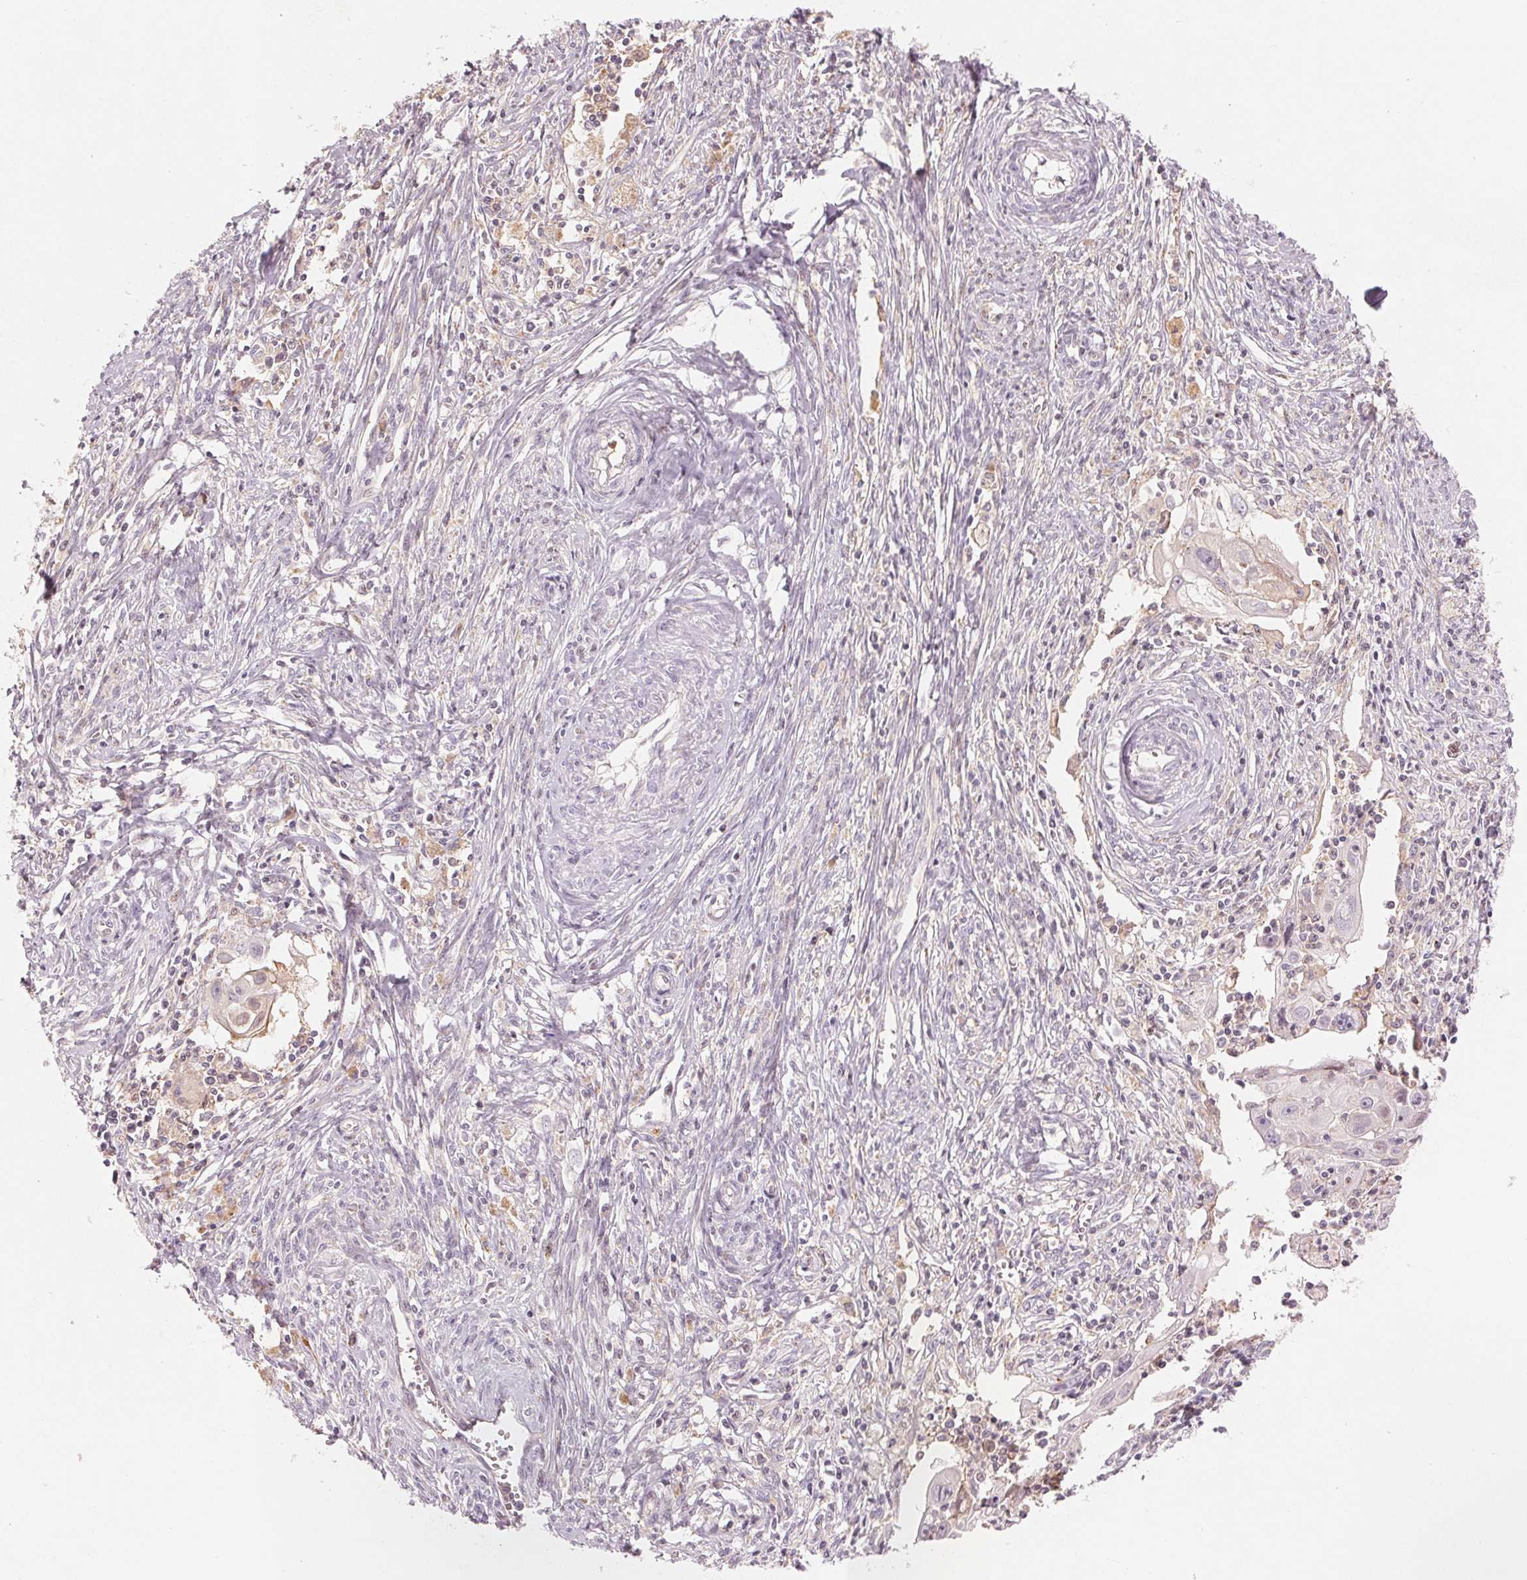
{"staining": {"intensity": "negative", "quantity": "none", "location": "none"}, "tissue": "cervical cancer", "cell_type": "Tumor cells", "image_type": "cancer", "snomed": [{"axis": "morphology", "description": "Squamous cell carcinoma, NOS"}, {"axis": "topography", "description": "Cervix"}], "caption": "Tumor cells are negative for brown protein staining in cervical cancer.", "gene": "SLC17A4", "patient": {"sex": "female", "age": 30}}